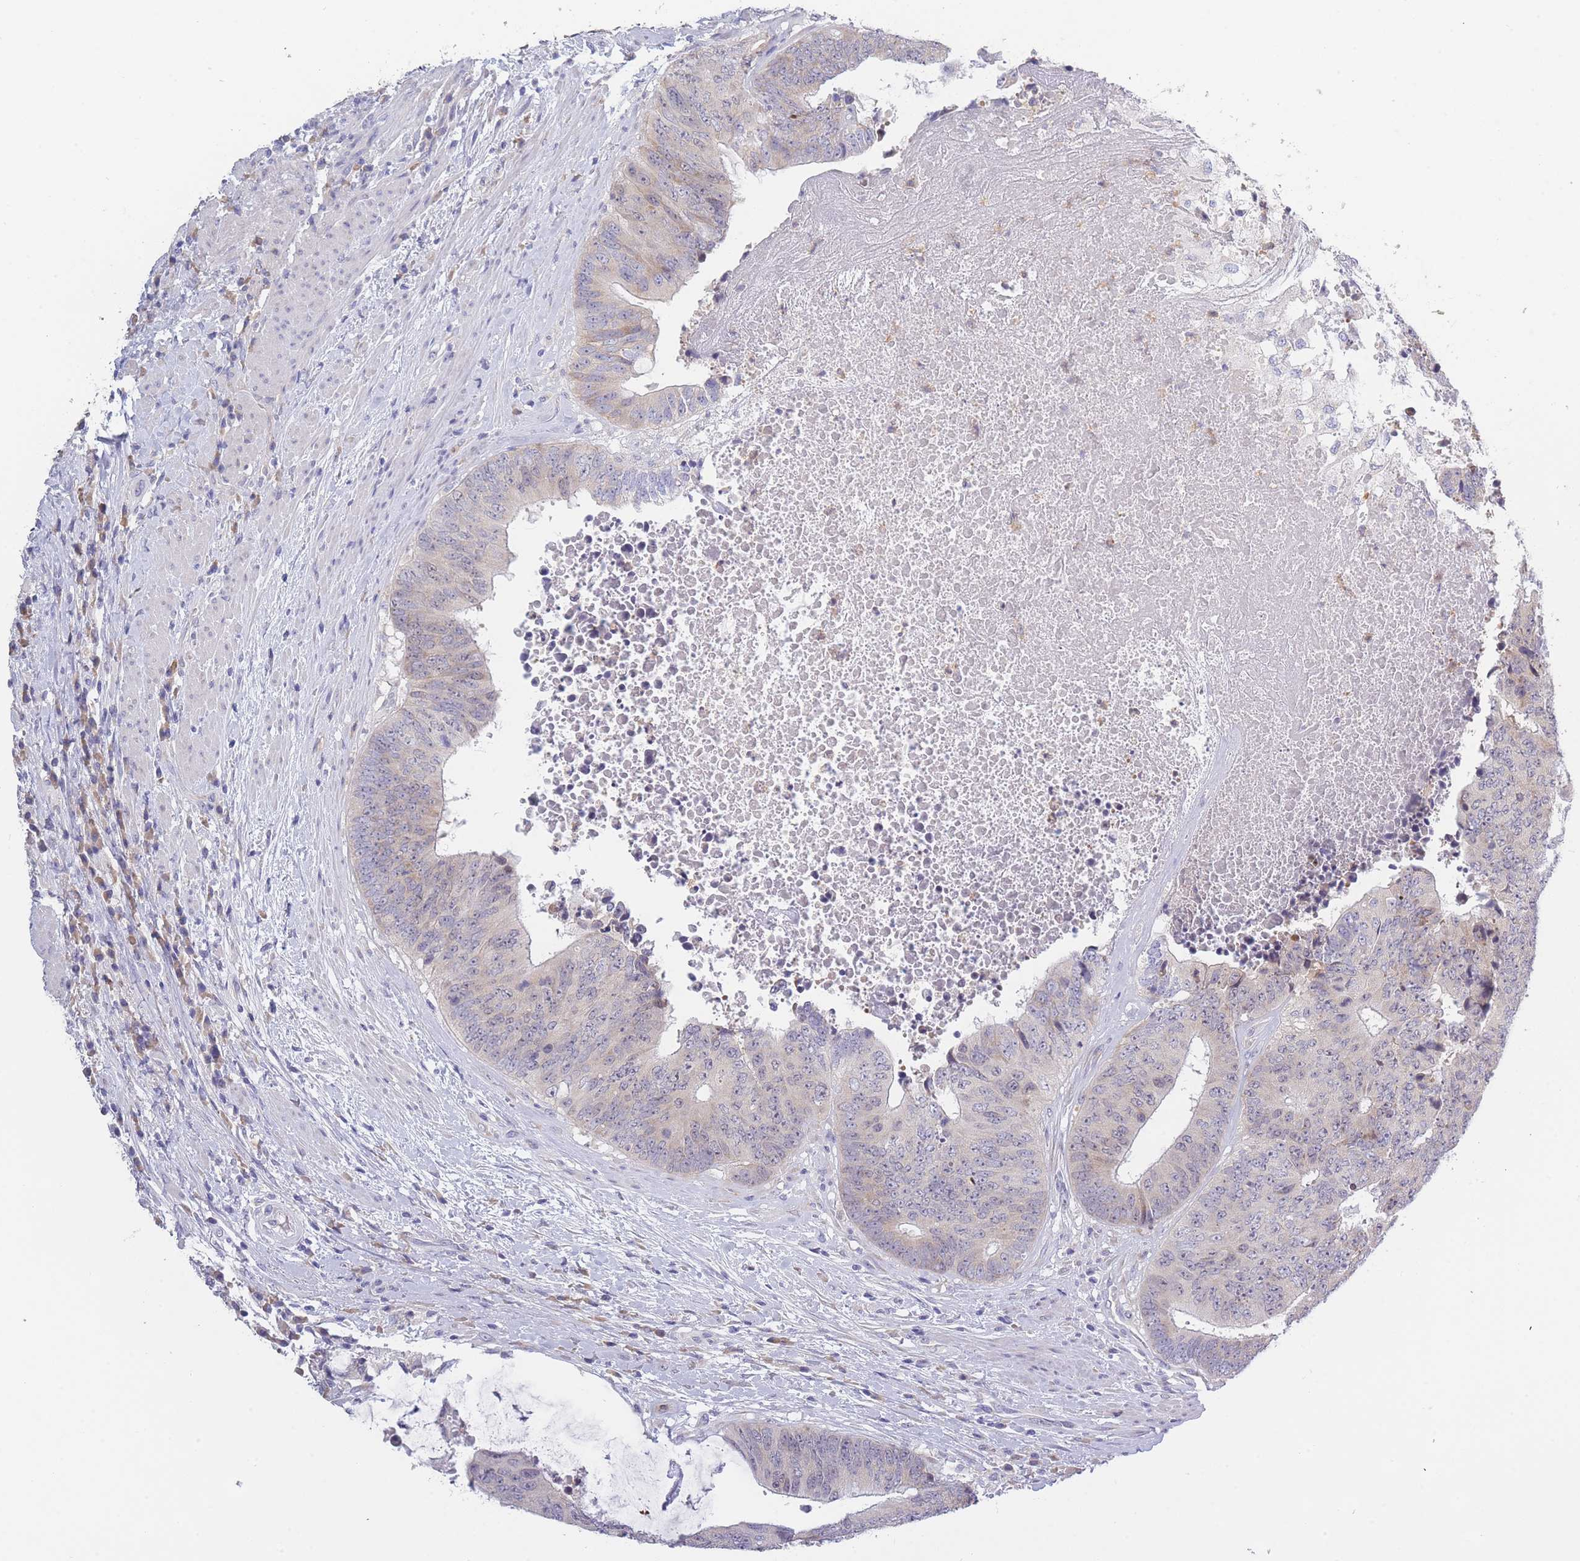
{"staining": {"intensity": "weak", "quantity": "<25%", "location": "cytoplasmic/membranous"}, "tissue": "colorectal cancer", "cell_type": "Tumor cells", "image_type": "cancer", "snomed": [{"axis": "morphology", "description": "Adenocarcinoma, NOS"}, {"axis": "topography", "description": "Rectum"}], "caption": "Immunohistochemistry (IHC) photomicrograph of neoplastic tissue: human colorectal adenocarcinoma stained with DAB (3,3'-diaminobenzidine) displays no significant protein expression in tumor cells.", "gene": "NDUFAF6", "patient": {"sex": "male", "age": 72}}